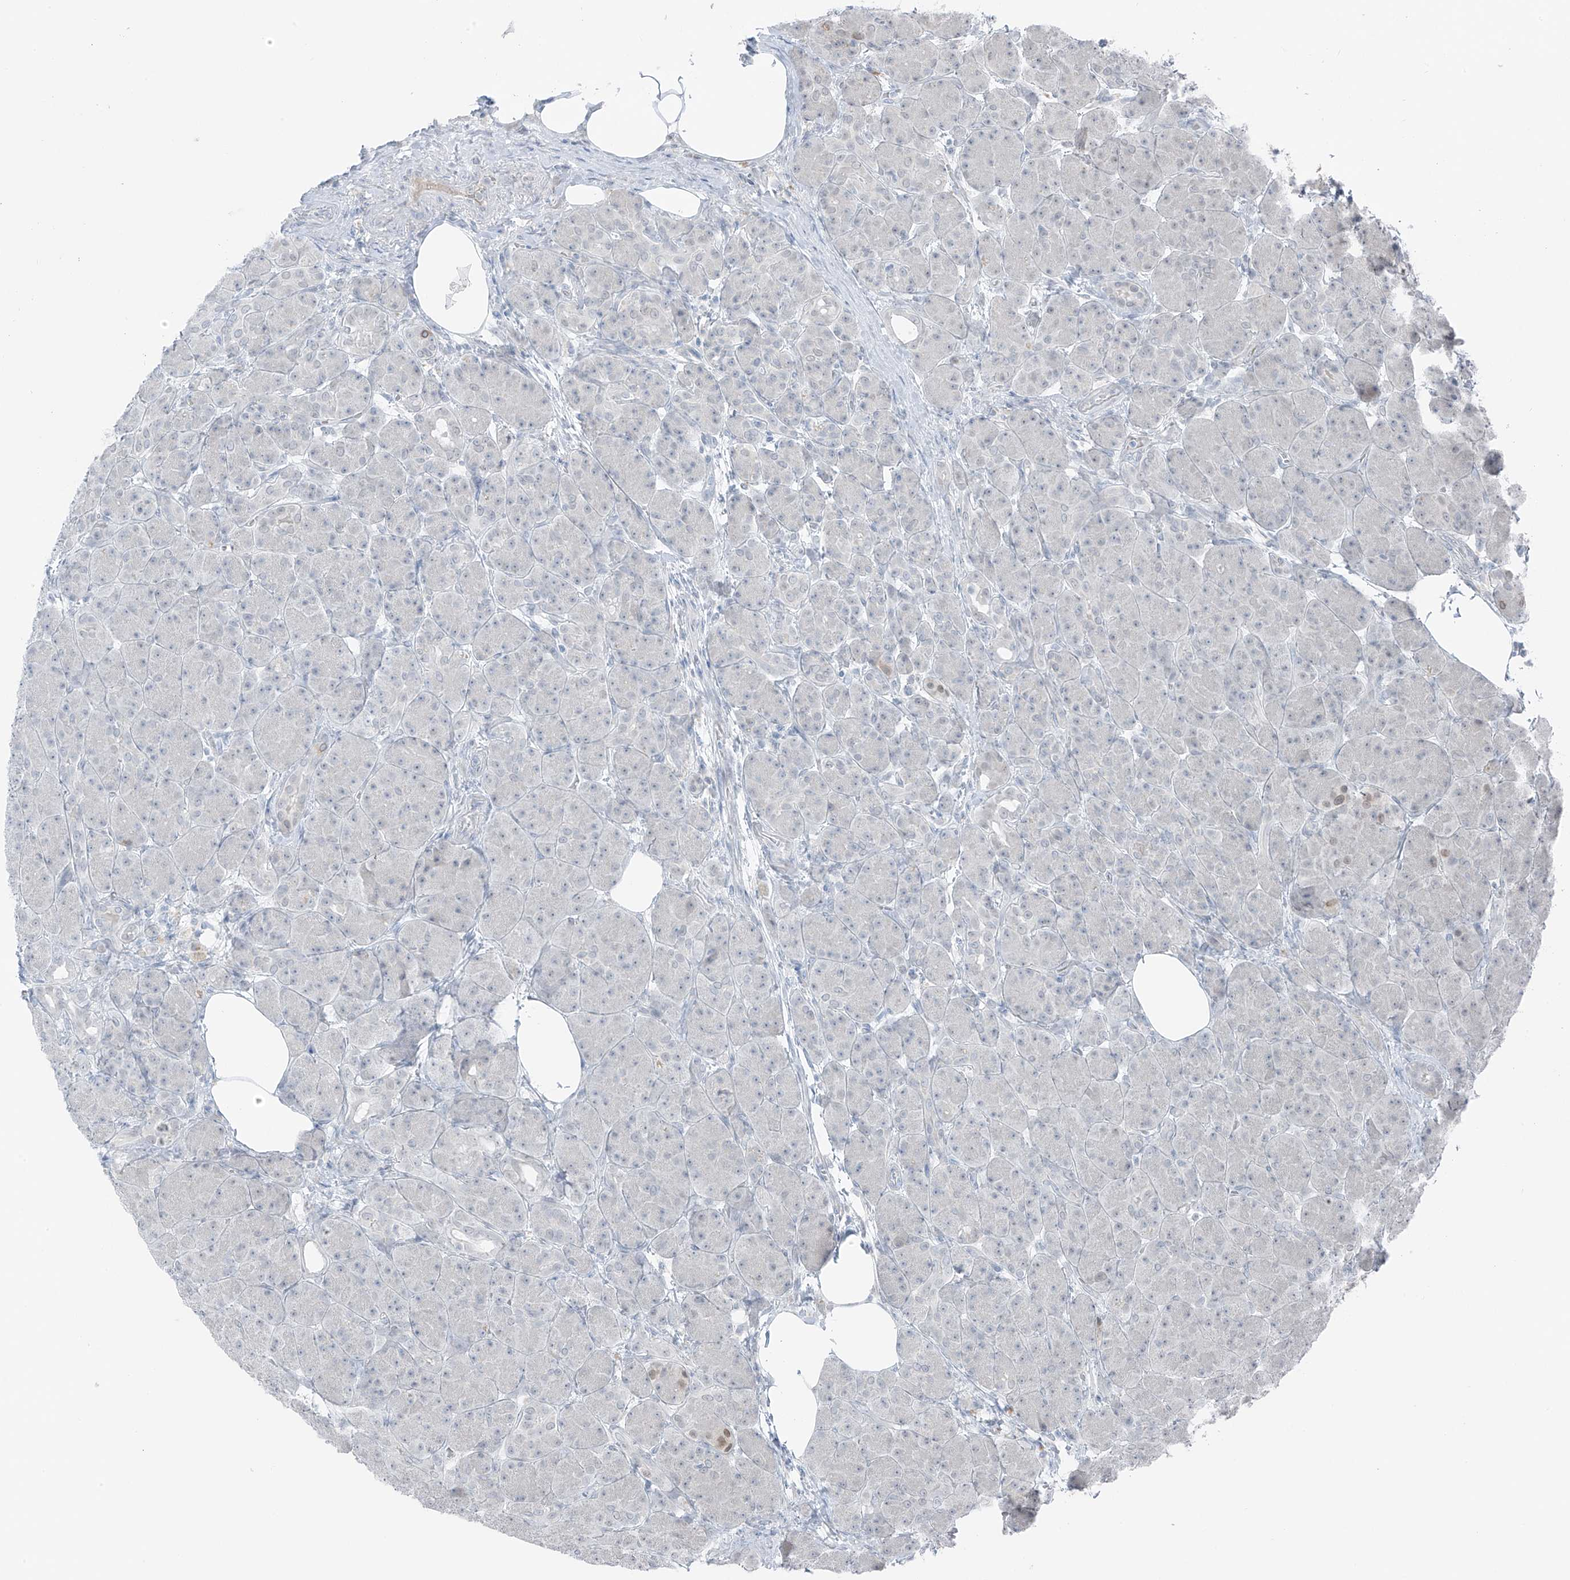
{"staining": {"intensity": "negative", "quantity": "none", "location": "none"}, "tissue": "pancreas", "cell_type": "Exocrine glandular cells", "image_type": "normal", "snomed": [{"axis": "morphology", "description": "Normal tissue, NOS"}, {"axis": "topography", "description": "Pancreas"}], "caption": "This is a micrograph of IHC staining of unremarkable pancreas, which shows no positivity in exocrine glandular cells. (DAB (3,3'-diaminobenzidine) immunohistochemistry (IHC), high magnification).", "gene": "PRDM6", "patient": {"sex": "male", "age": 63}}